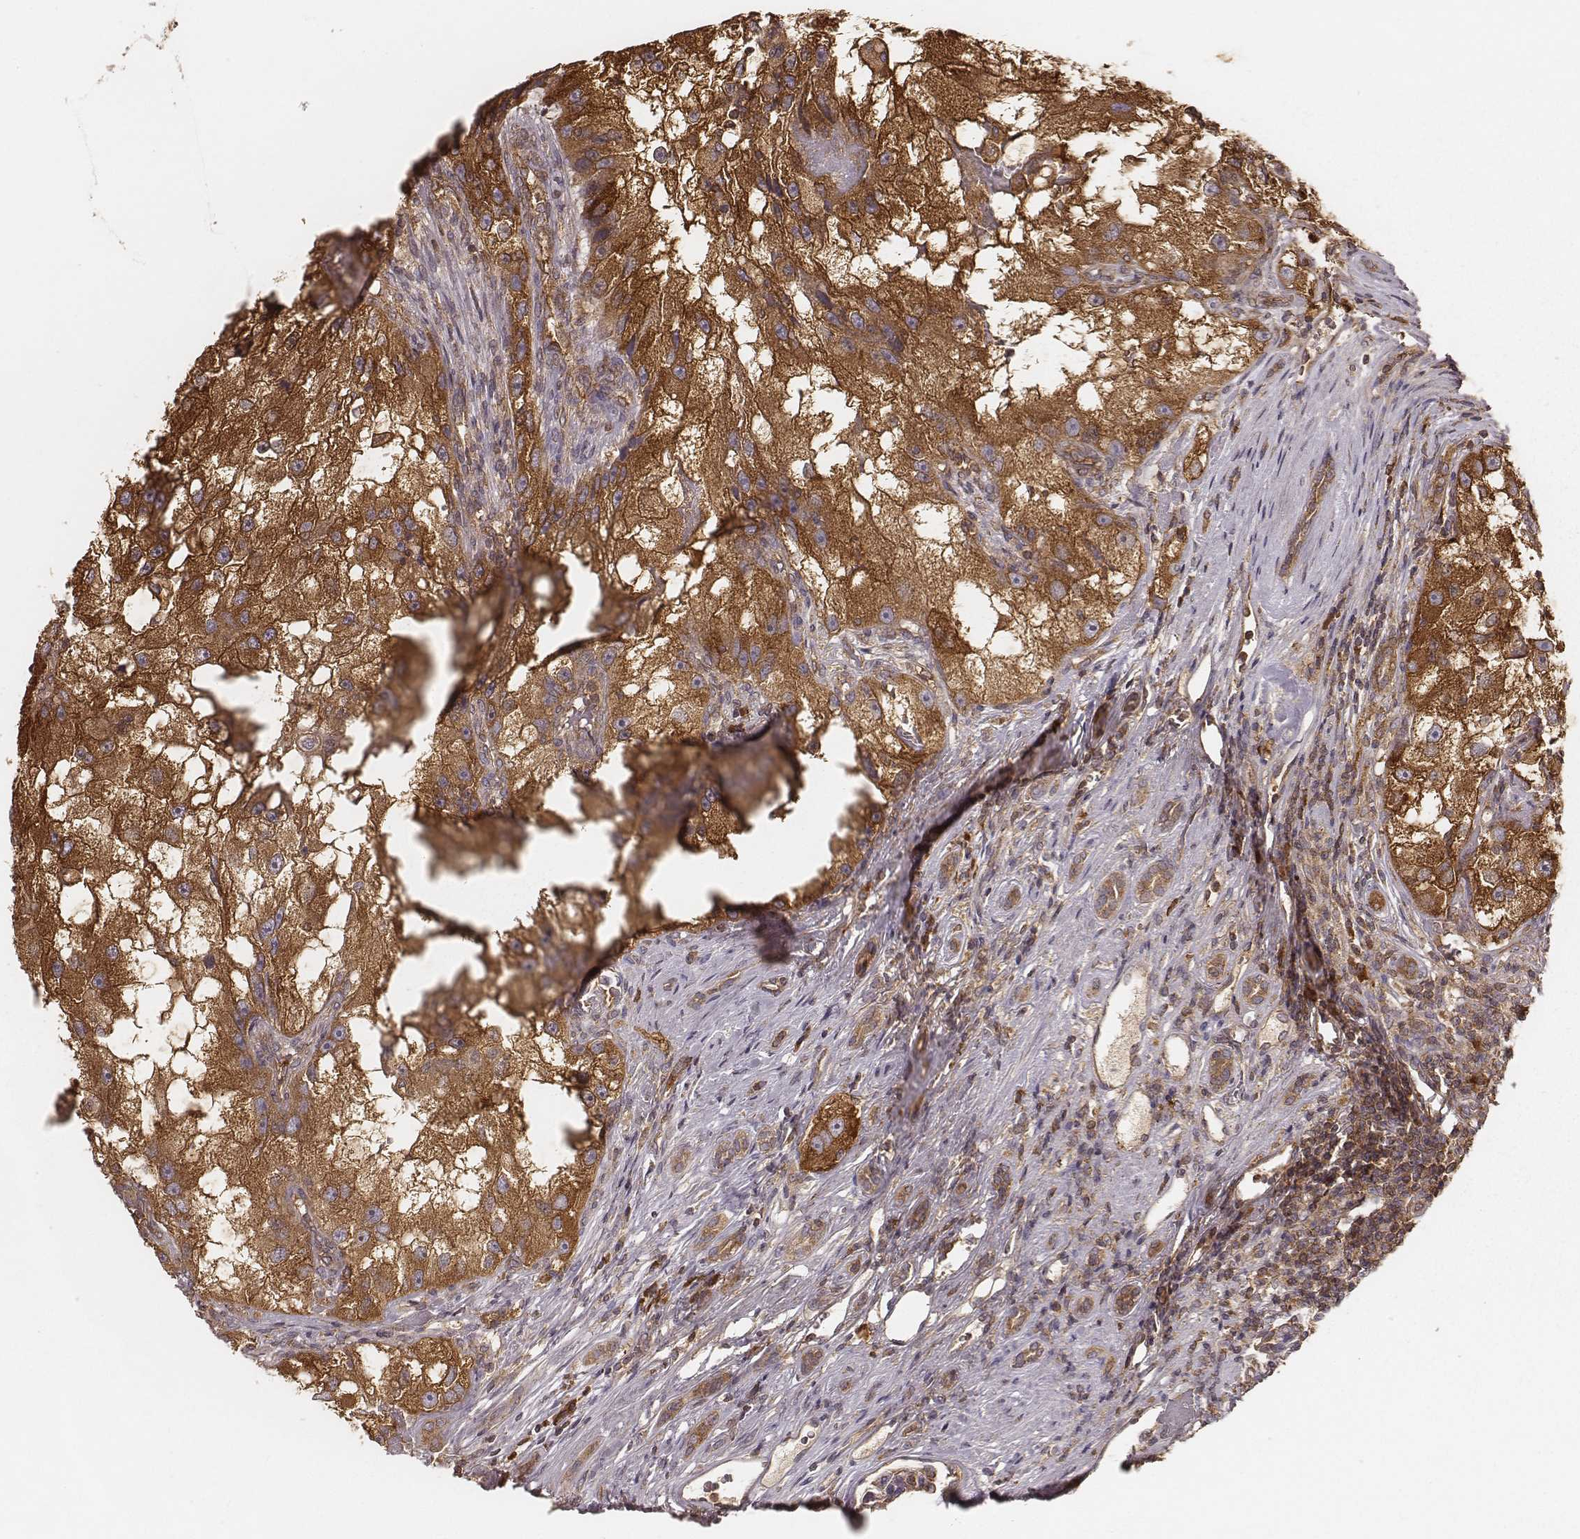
{"staining": {"intensity": "strong", "quantity": ">75%", "location": "cytoplasmic/membranous"}, "tissue": "renal cancer", "cell_type": "Tumor cells", "image_type": "cancer", "snomed": [{"axis": "morphology", "description": "Adenocarcinoma, NOS"}, {"axis": "topography", "description": "Kidney"}], "caption": "Renal cancer tissue displays strong cytoplasmic/membranous expression in about >75% of tumor cells, visualized by immunohistochemistry.", "gene": "CARS1", "patient": {"sex": "male", "age": 63}}